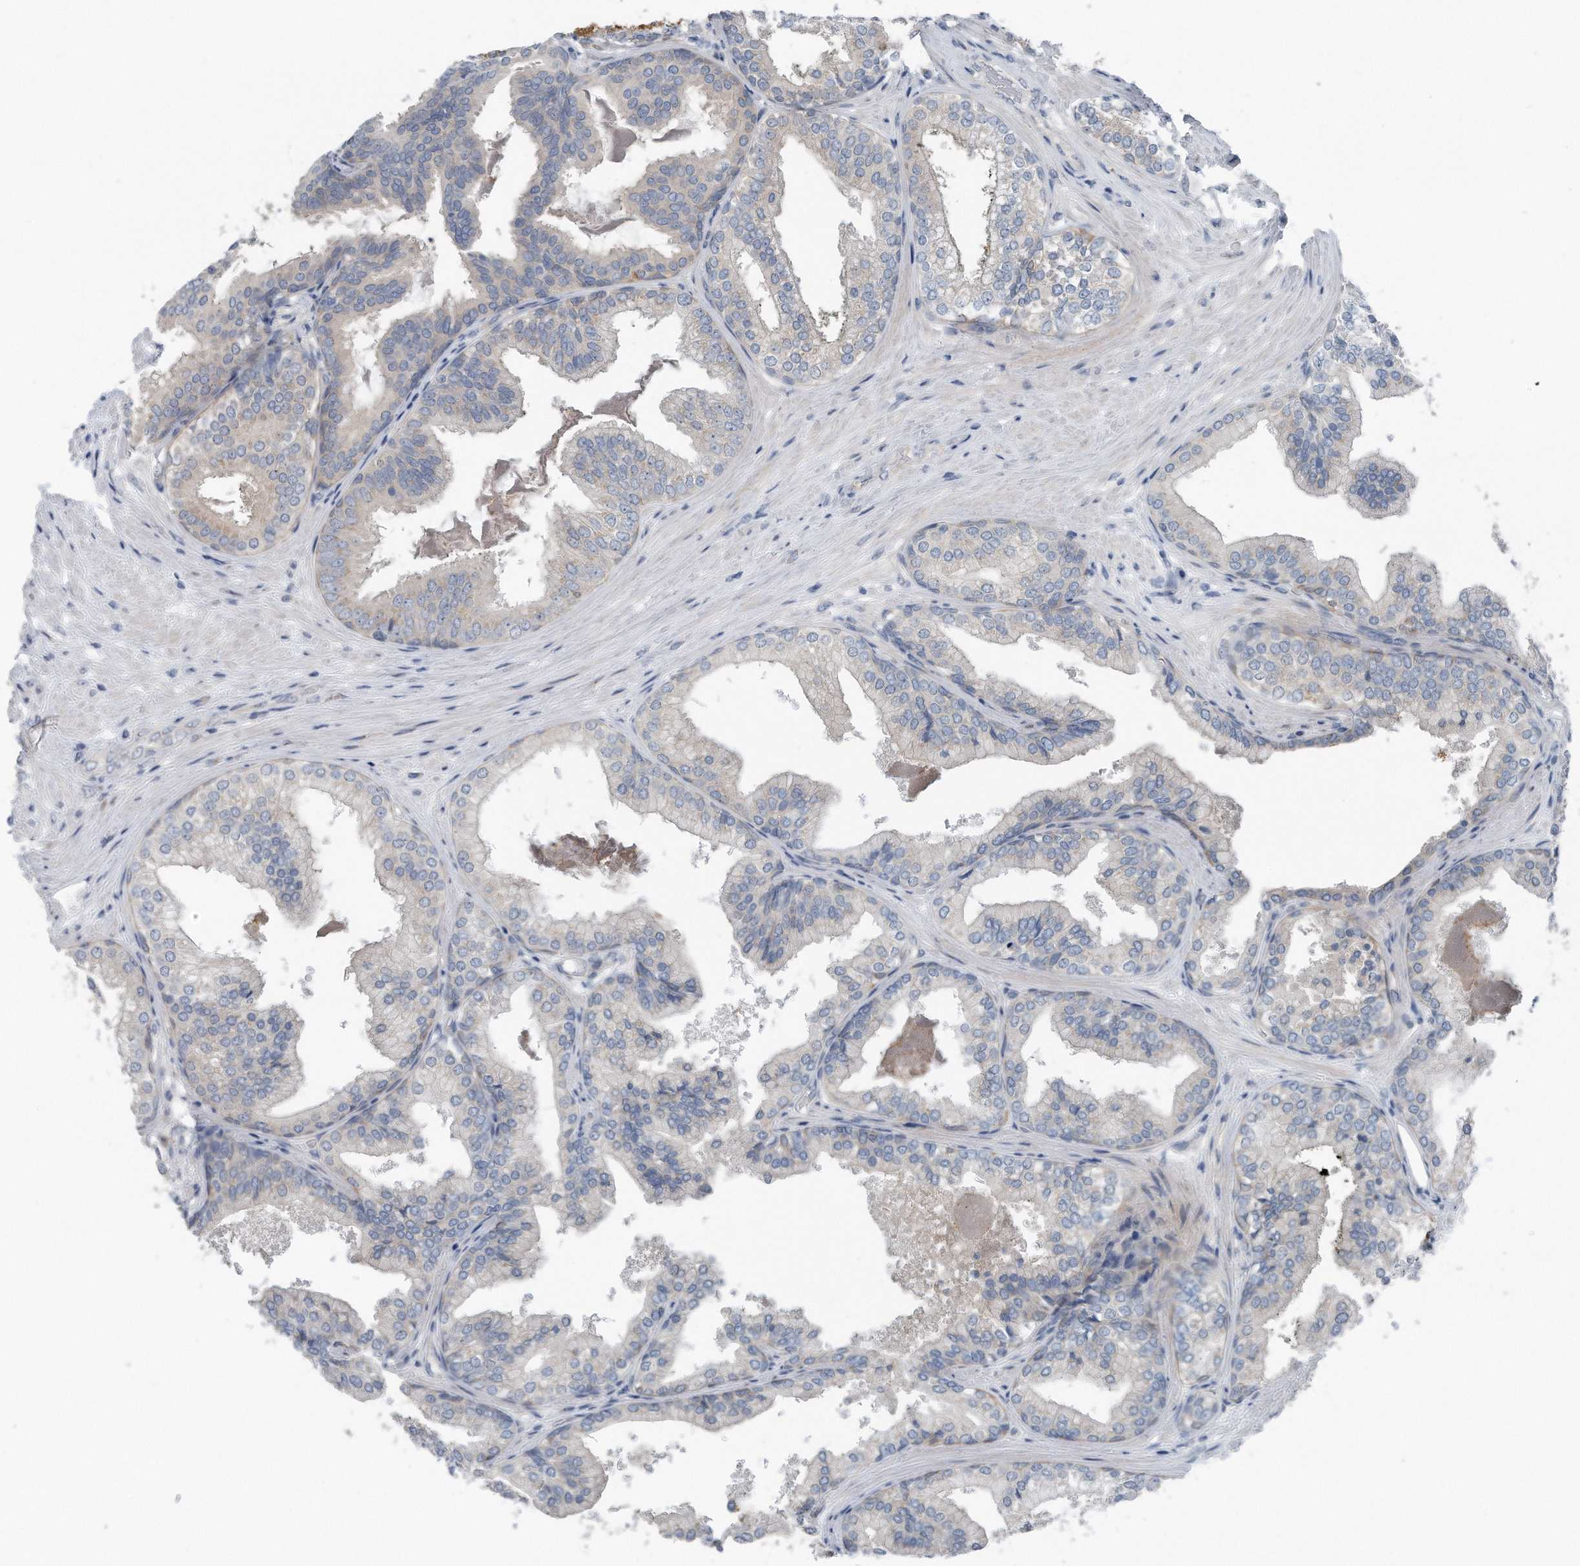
{"staining": {"intensity": "negative", "quantity": "none", "location": "none"}, "tissue": "prostate cancer", "cell_type": "Tumor cells", "image_type": "cancer", "snomed": [{"axis": "morphology", "description": "Adenocarcinoma, Low grade"}, {"axis": "topography", "description": "Prostate"}], "caption": "Micrograph shows no protein staining in tumor cells of prostate cancer tissue.", "gene": "YRDC", "patient": {"sex": "male", "age": 71}}